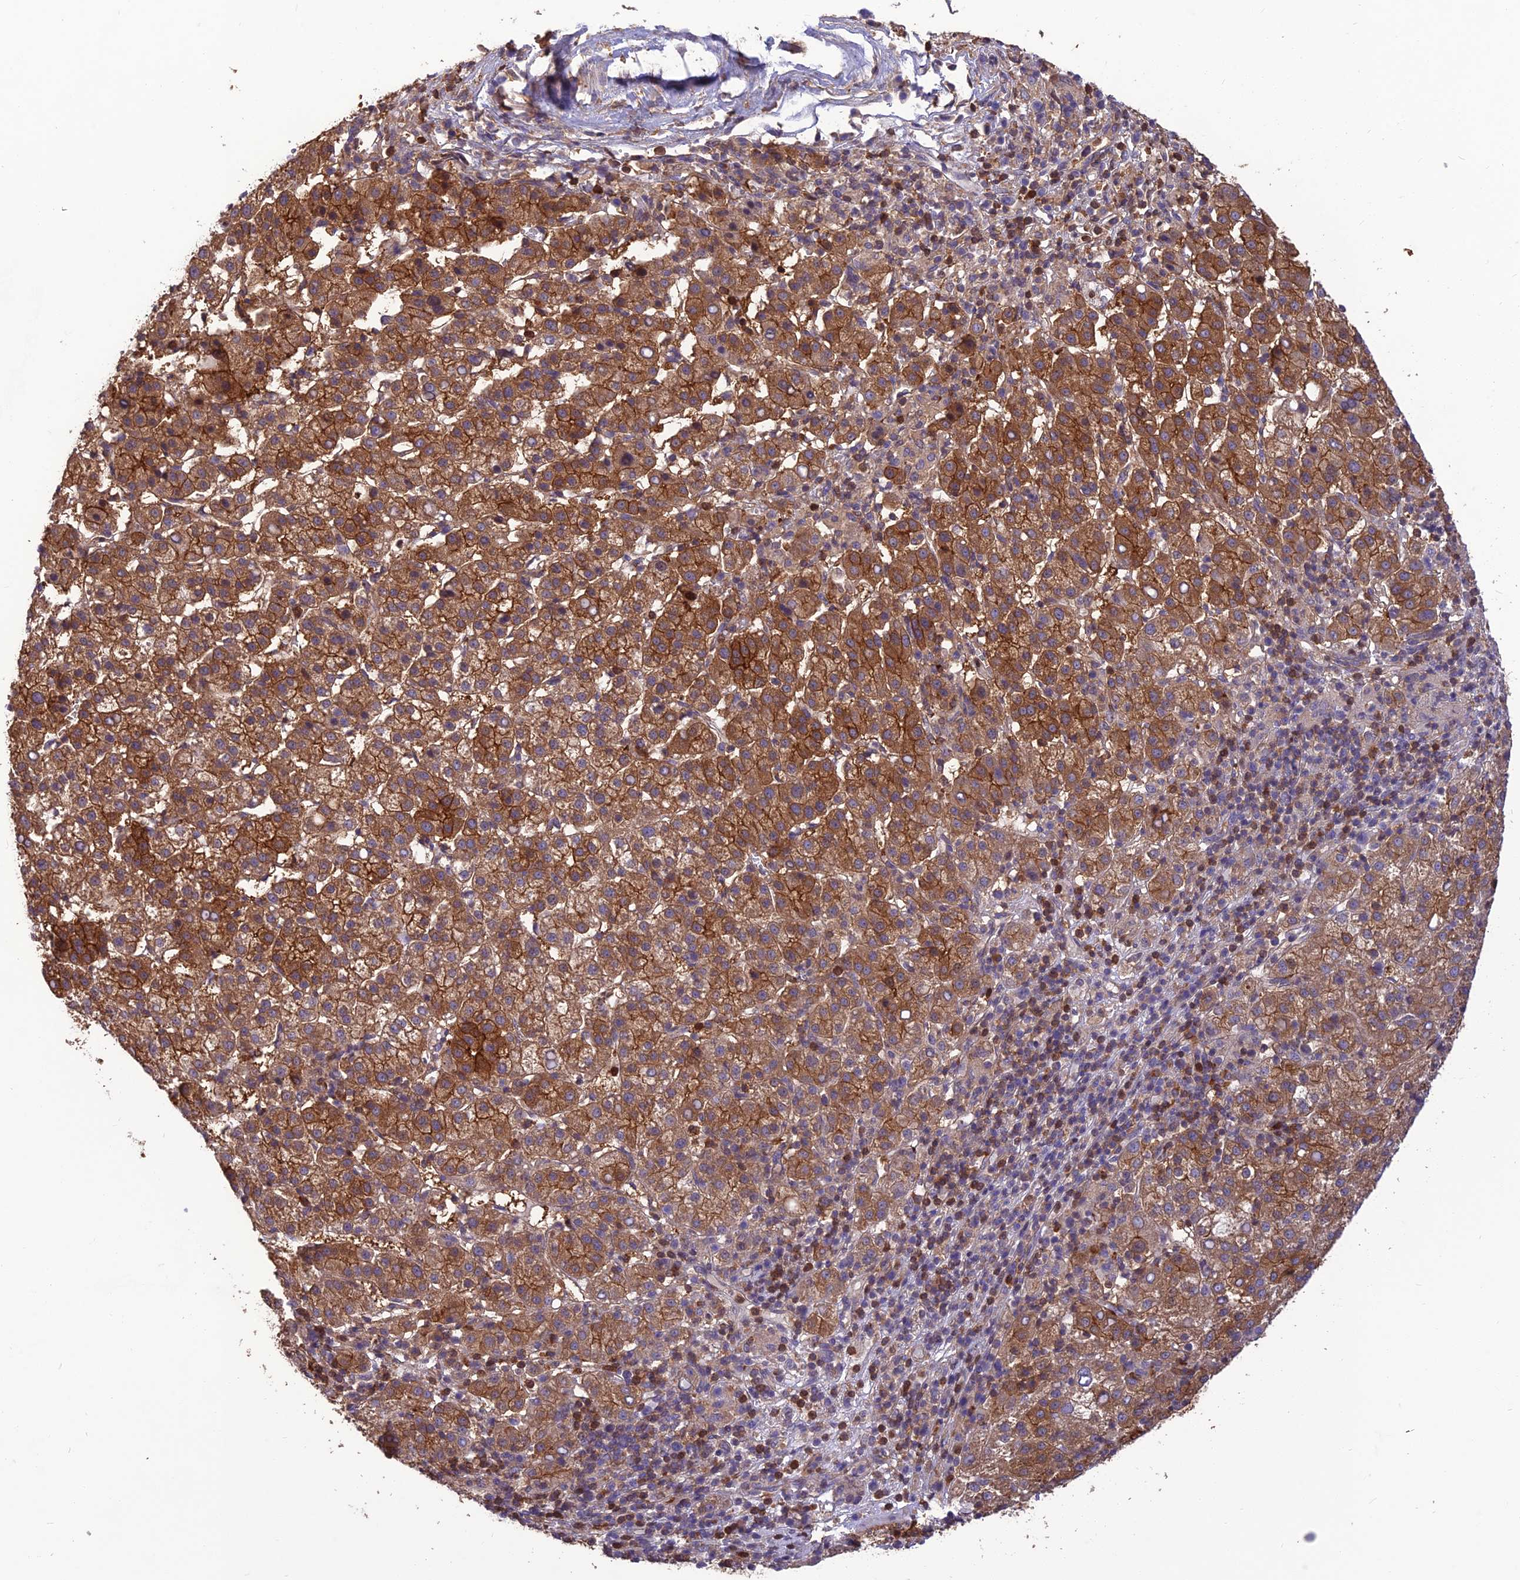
{"staining": {"intensity": "moderate", "quantity": ">75%", "location": "cytoplasmic/membranous"}, "tissue": "liver cancer", "cell_type": "Tumor cells", "image_type": "cancer", "snomed": [{"axis": "morphology", "description": "Carcinoma, Hepatocellular, NOS"}, {"axis": "topography", "description": "Liver"}], "caption": "Human liver cancer stained for a protein (brown) demonstrates moderate cytoplasmic/membranous positive staining in about >75% of tumor cells.", "gene": "HPSE2", "patient": {"sex": "female", "age": 58}}